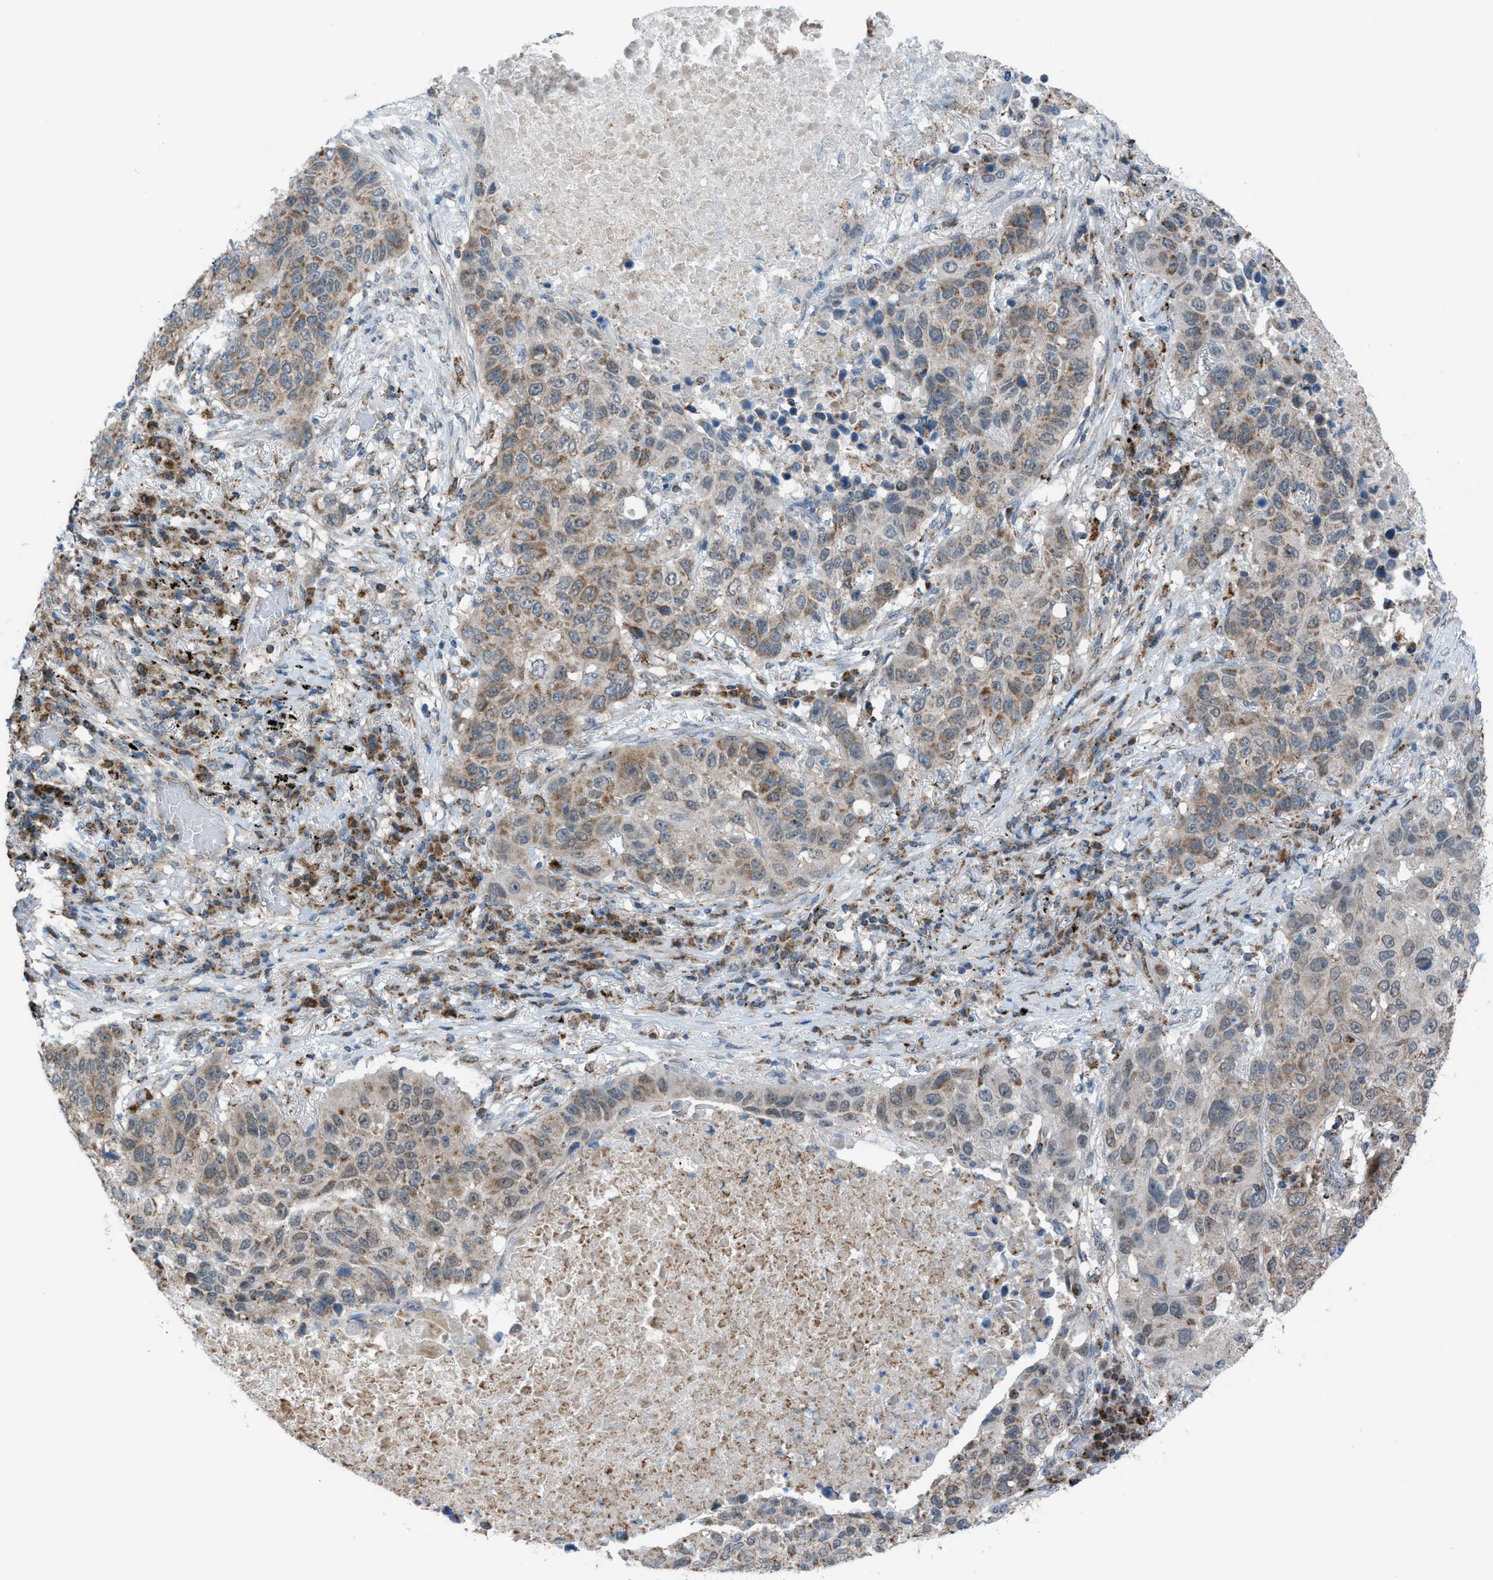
{"staining": {"intensity": "moderate", "quantity": "25%-75%", "location": "cytoplasmic/membranous"}, "tissue": "lung cancer", "cell_type": "Tumor cells", "image_type": "cancer", "snomed": [{"axis": "morphology", "description": "Squamous cell carcinoma, NOS"}, {"axis": "topography", "description": "Lung"}], "caption": "Immunohistochemistry (IHC) staining of lung cancer (squamous cell carcinoma), which reveals medium levels of moderate cytoplasmic/membranous positivity in about 25%-75% of tumor cells indicating moderate cytoplasmic/membranous protein expression. The staining was performed using DAB (brown) for protein detection and nuclei were counterstained in hematoxylin (blue).", "gene": "SRM", "patient": {"sex": "male", "age": 57}}